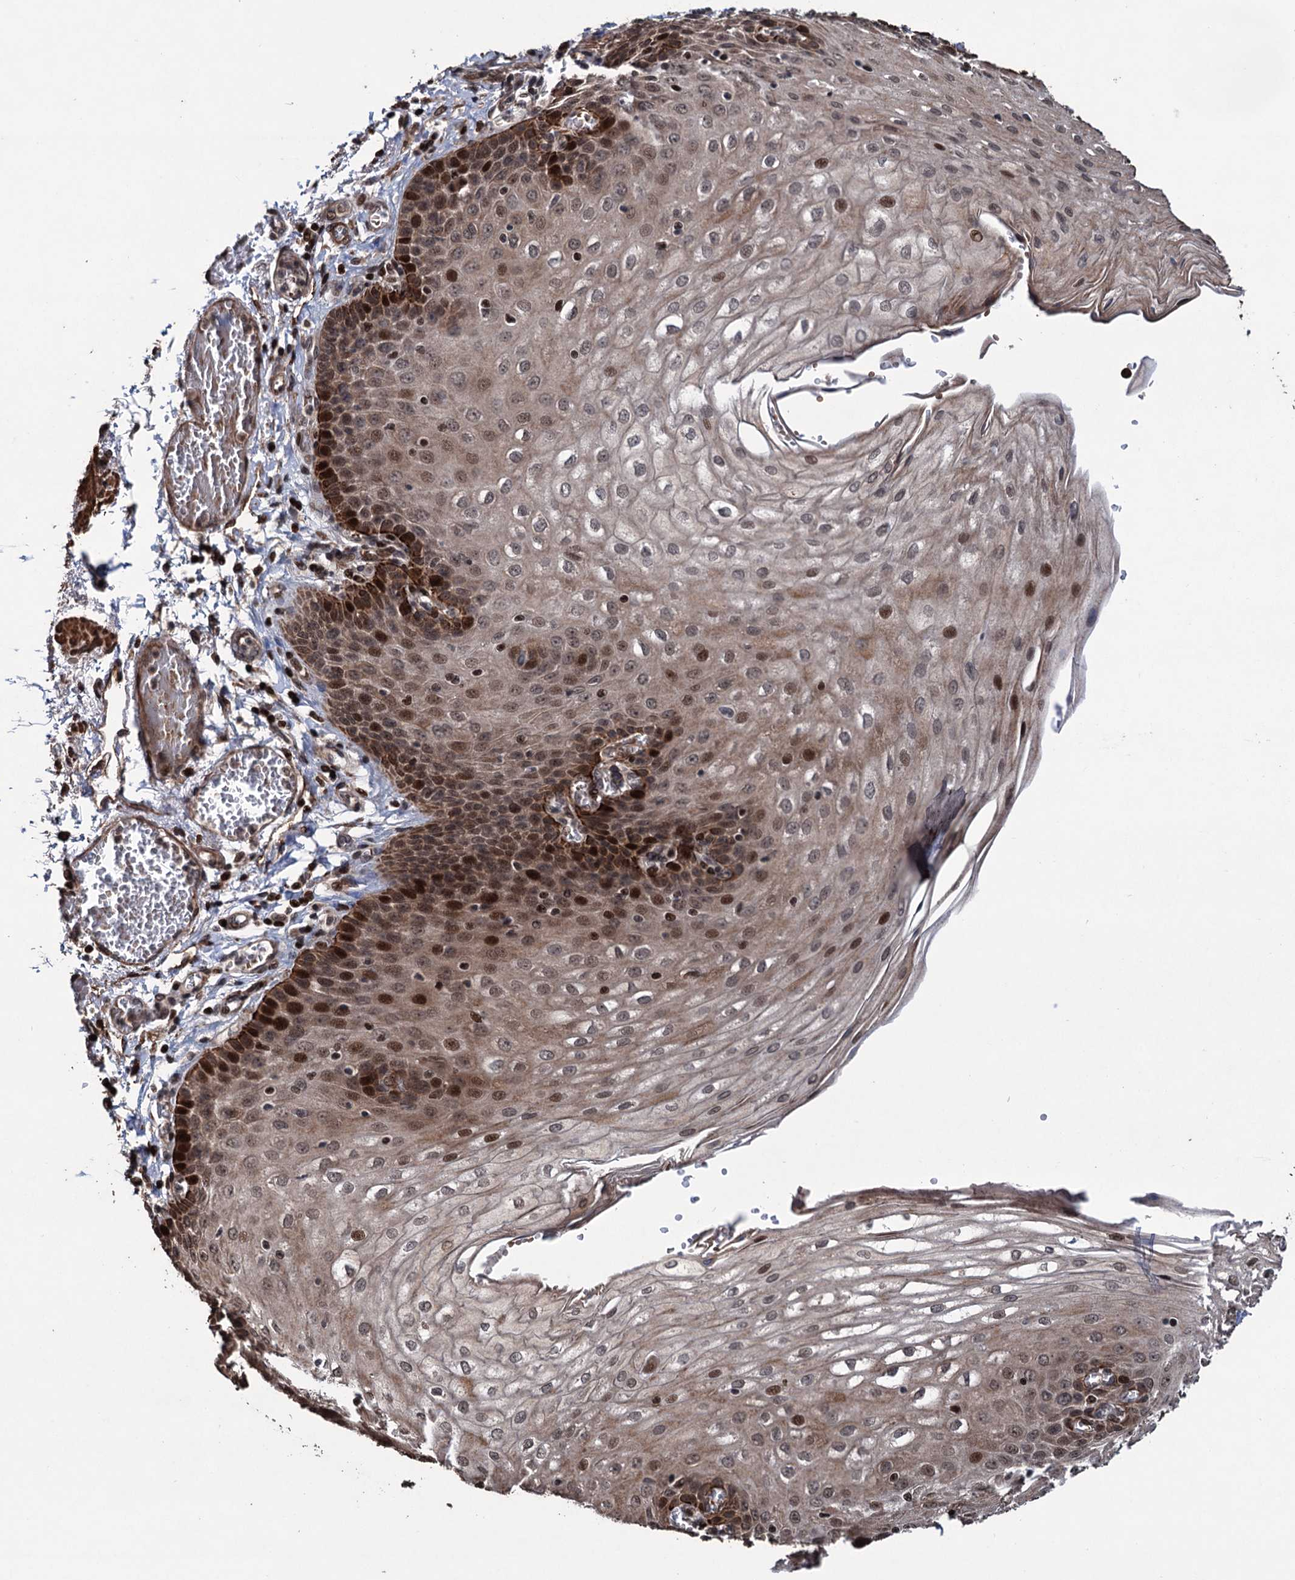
{"staining": {"intensity": "strong", "quantity": ">75%", "location": "cytoplasmic/membranous,nuclear"}, "tissue": "esophagus", "cell_type": "Squamous epithelial cells", "image_type": "normal", "snomed": [{"axis": "morphology", "description": "Normal tissue, NOS"}, {"axis": "topography", "description": "Esophagus"}], "caption": "This micrograph exhibits immunohistochemistry (IHC) staining of benign esophagus, with high strong cytoplasmic/membranous,nuclear staining in about >75% of squamous epithelial cells.", "gene": "EYA4", "patient": {"sex": "male", "age": 81}}